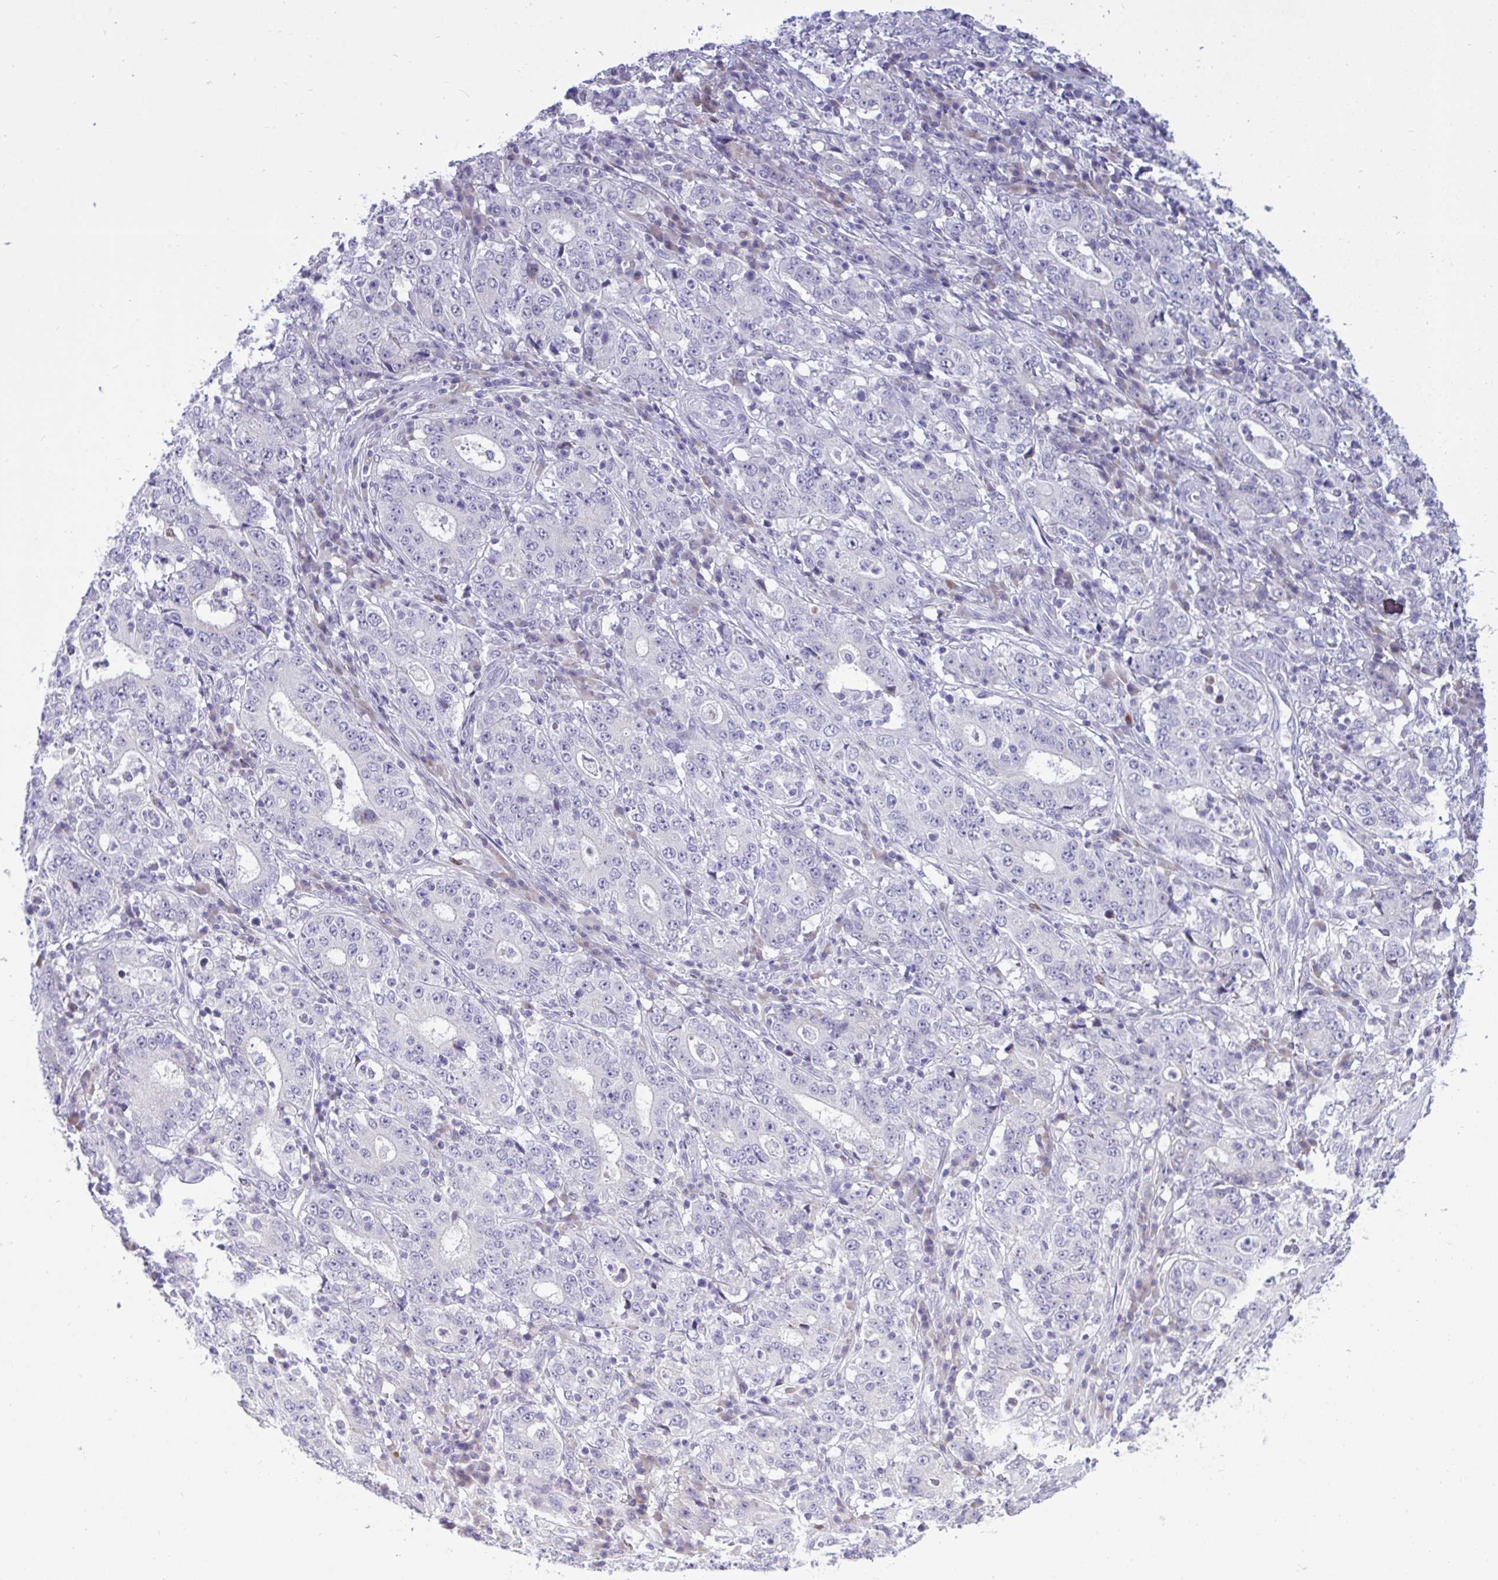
{"staining": {"intensity": "negative", "quantity": "none", "location": "none"}, "tissue": "stomach cancer", "cell_type": "Tumor cells", "image_type": "cancer", "snomed": [{"axis": "morphology", "description": "Normal tissue, NOS"}, {"axis": "morphology", "description": "Adenocarcinoma, NOS"}, {"axis": "topography", "description": "Stomach, upper"}, {"axis": "topography", "description": "Stomach"}], "caption": "This is a photomicrograph of IHC staining of adenocarcinoma (stomach), which shows no expression in tumor cells.", "gene": "EPOP", "patient": {"sex": "male", "age": 59}}